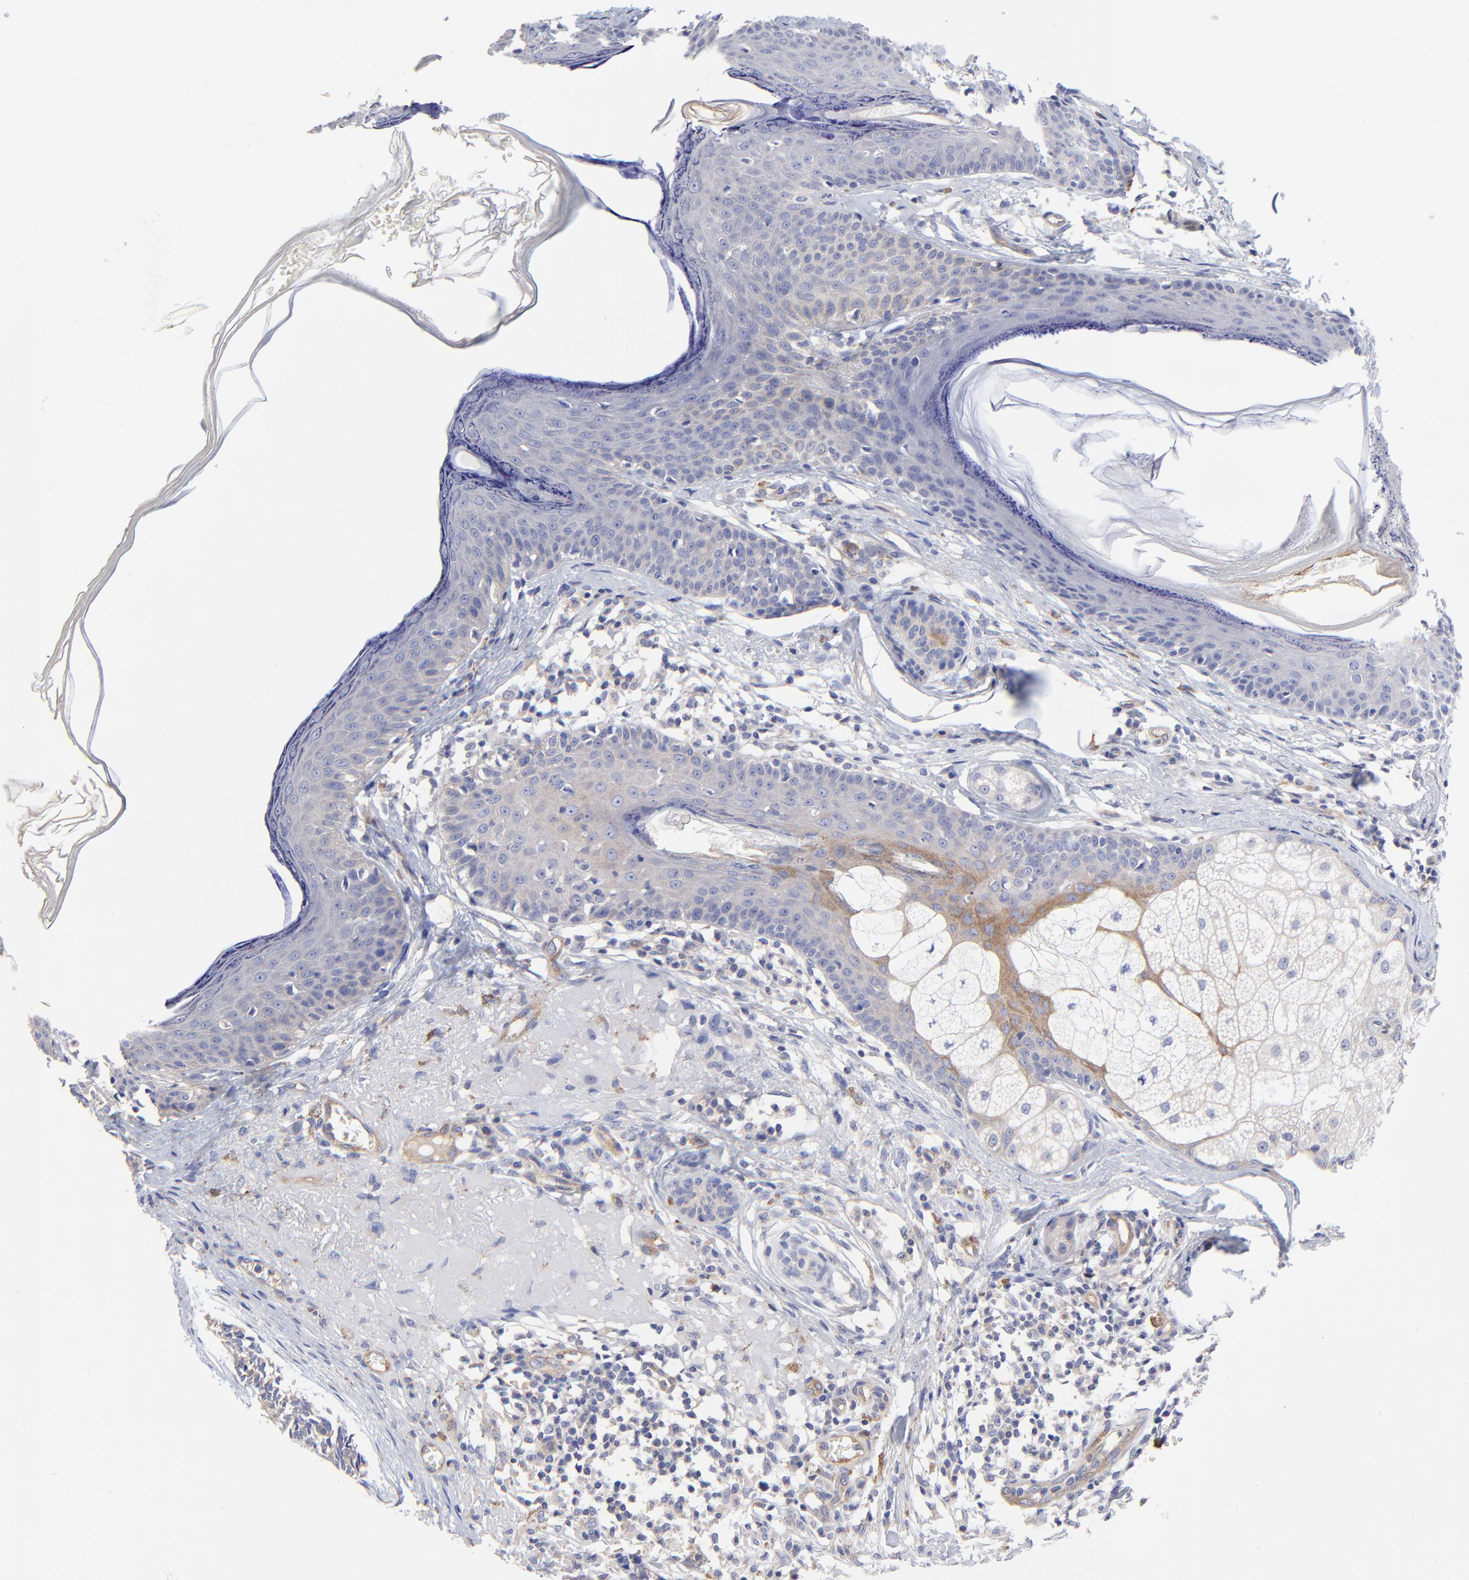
{"staining": {"intensity": "weak", "quantity": "25%-75%", "location": "cytoplasmic/membranous"}, "tissue": "skin cancer", "cell_type": "Tumor cells", "image_type": "cancer", "snomed": [{"axis": "morphology", "description": "Basal cell carcinoma"}, {"axis": "topography", "description": "Skin"}], "caption": "An IHC photomicrograph of neoplastic tissue is shown. Protein staining in brown highlights weak cytoplasmic/membranous positivity in skin cancer (basal cell carcinoma) within tumor cells. The staining was performed using DAB (3,3'-diaminobenzidine), with brown indicating positive protein expression. Nuclei are stained blue with hematoxylin.", "gene": "SULF2", "patient": {"sex": "male", "age": 63}}